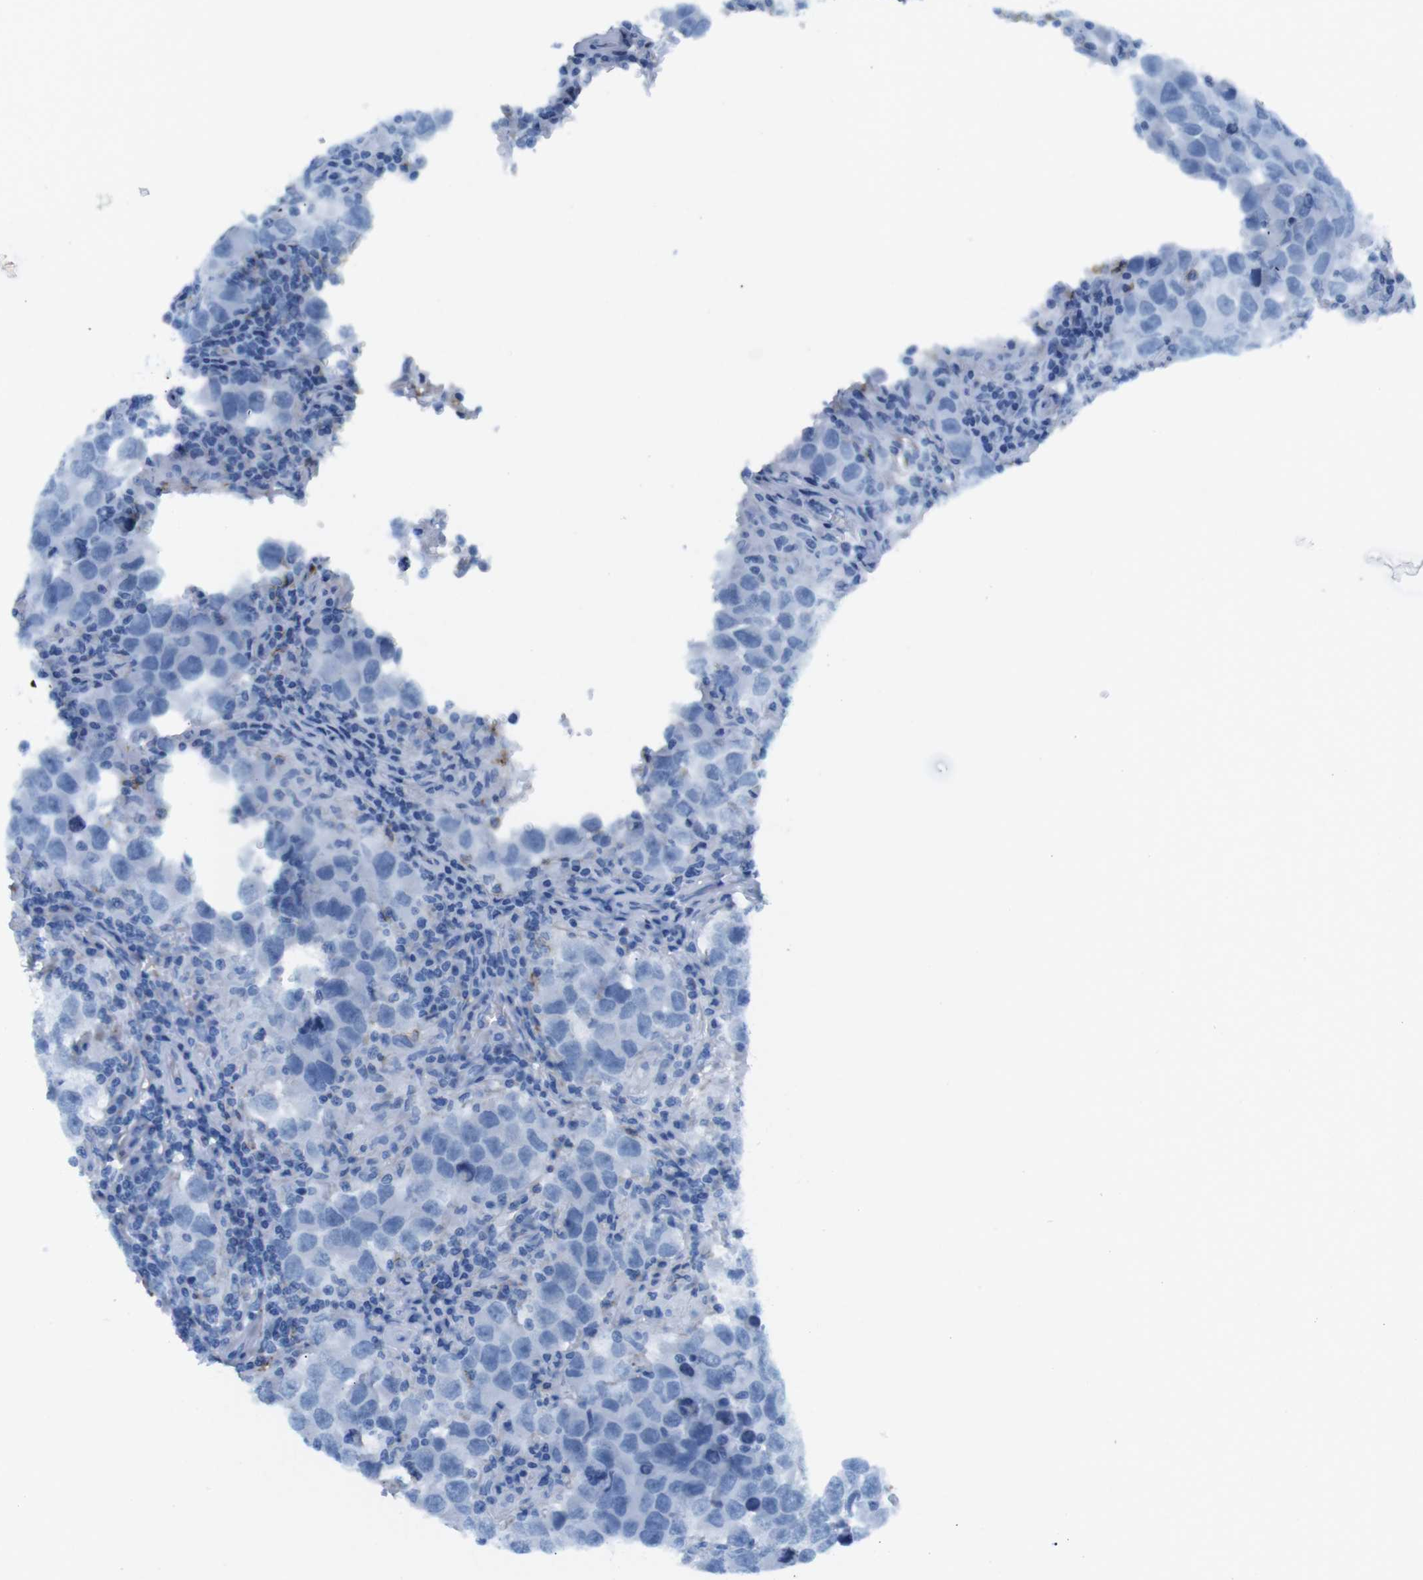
{"staining": {"intensity": "negative", "quantity": "none", "location": "none"}, "tissue": "testis cancer", "cell_type": "Tumor cells", "image_type": "cancer", "snomed": [{"axis": "morphology", "description": "Carcinoma, Embryonal, NOS"}, {"axis": "topography", "description": "Testis"}], "caption": "A photomicrograph of testis cancer (embryonal carcinoma) stained for a protein shows no brown staining in tumor cells.", "gene": "TNFRSF4", "patient": {"sex": "male", "age": 21}}